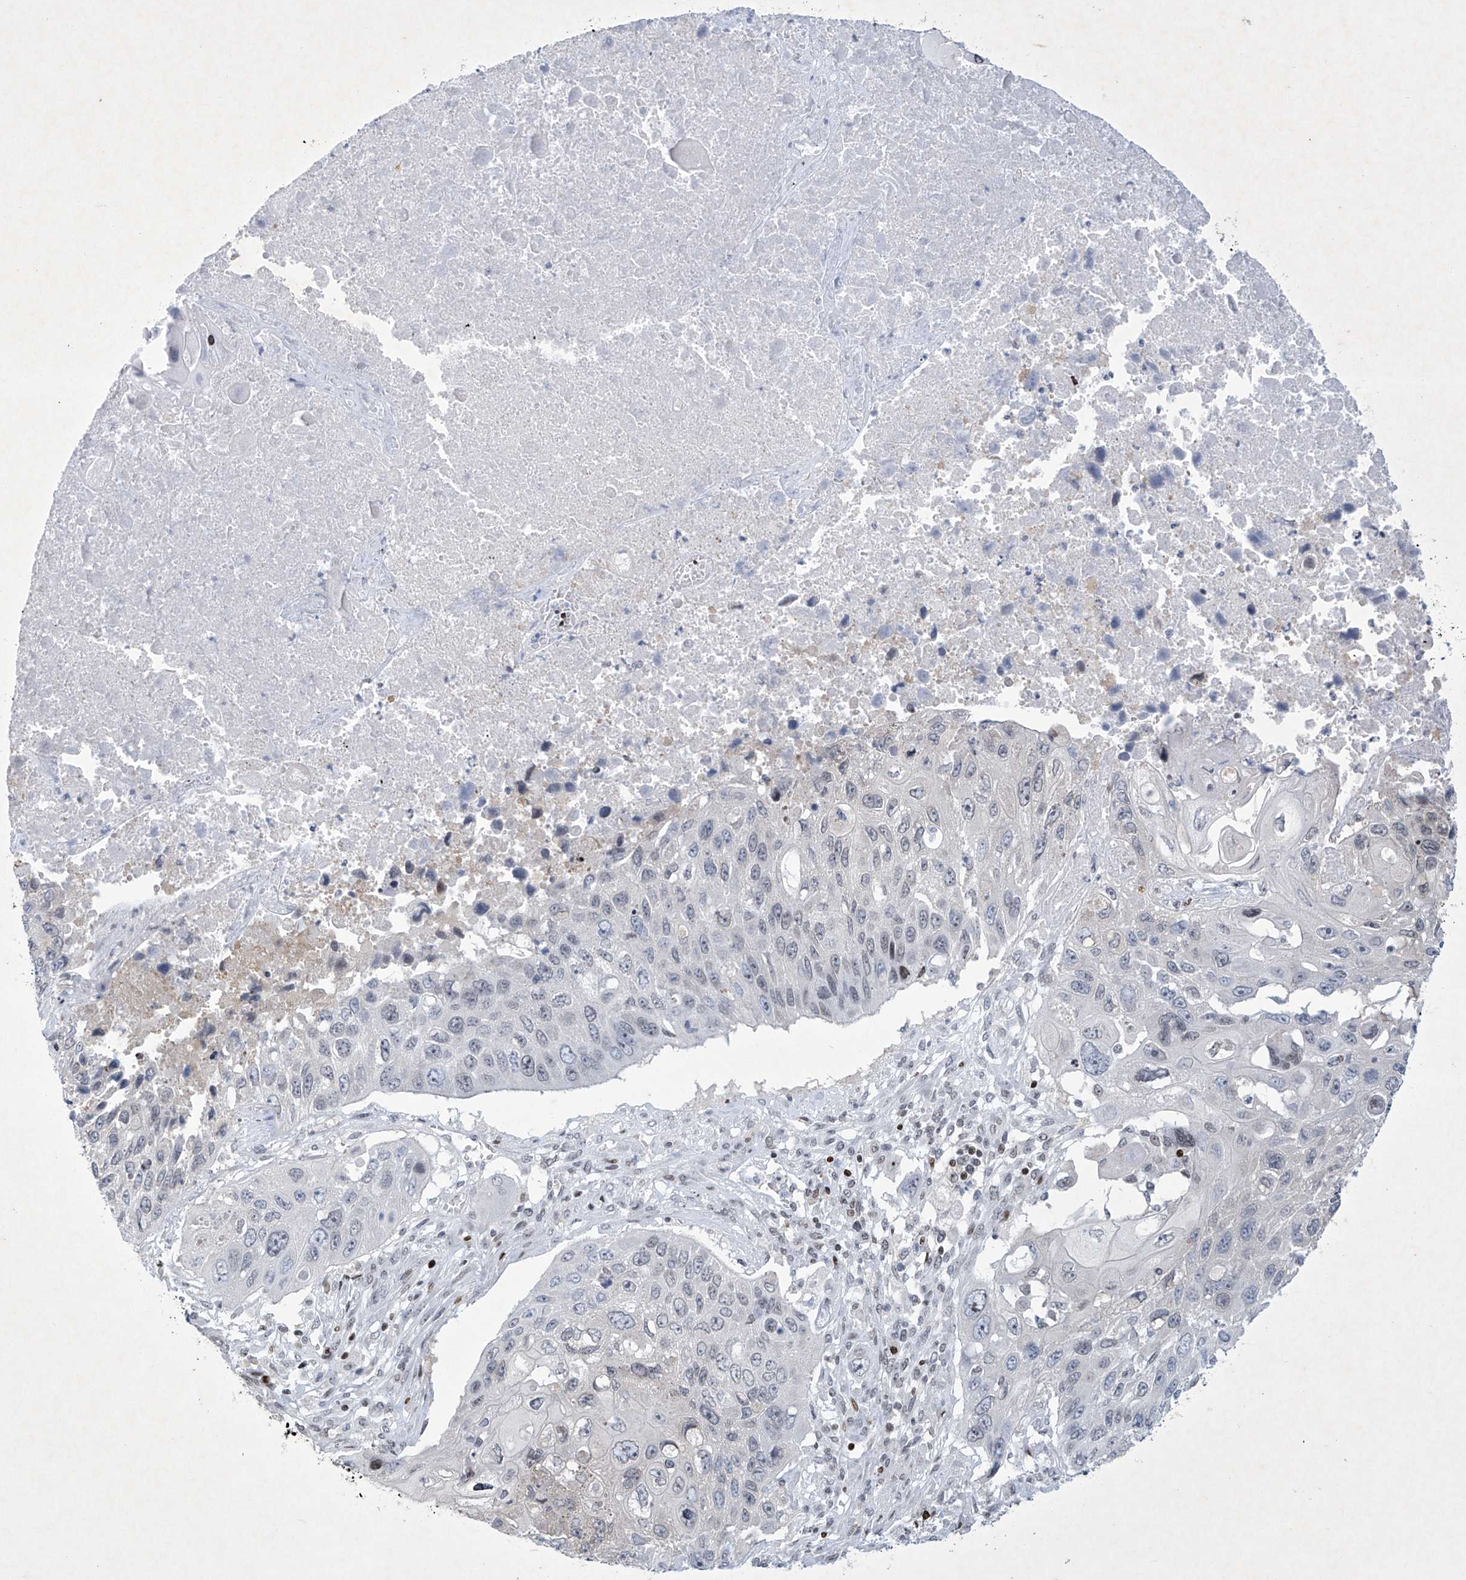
{"staining": {"intensity": "negative", "quantity": "none", "location": "none"}, "tissue": "lung cancer", "cell_type": "Tumor cells", "image_type": "cancer", "snomed": [{"axis": "morphology", "description": "Squamous cell carcinoma, NOS"}, {"axis": "topography", "description": "Lung"}], "caption": "Tumor cells are negative for brown protein staining in lung cancer.", "gene": "RFX7", "patient": {"sex": "male", "age": 61}}